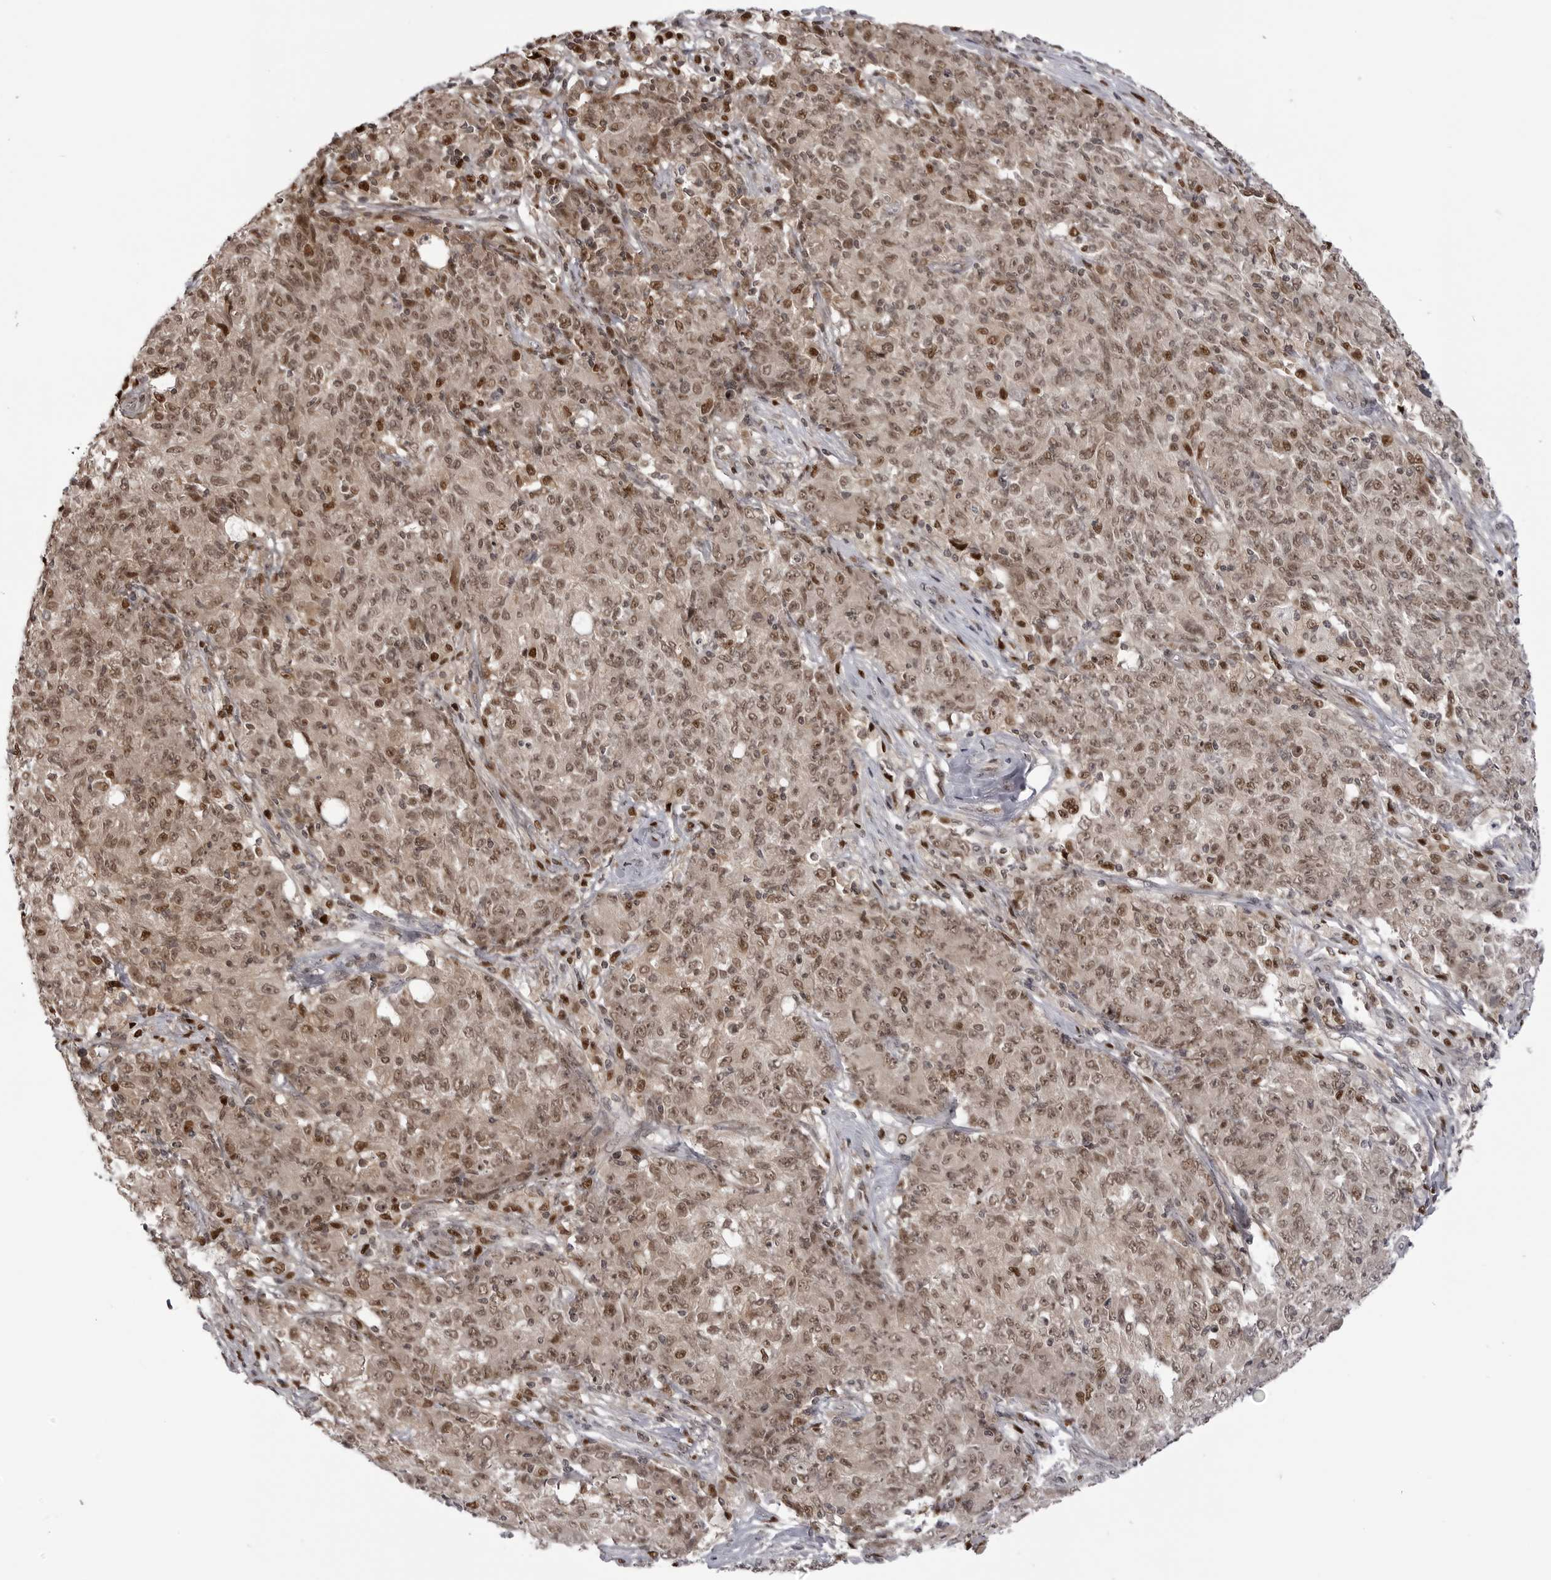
{"staining": {"intensity": "moderate", "quantity": ">75%", "location": "nuclear"}, "tissue": "ovarian cancer", "cell_type": "Tumor cells", "image_type": "cancer", "snomed": [{"axis": "morphology", "description": "Carcinoma, endometroid"}, {"axis": "topography", "description": "Ovary"}], "caption": "Ovarian endometroid carcinoma stained with IHC exhibits moderate nuclear positivity in approximately >75% of tumor cells. (DAB (3,3'-diaminobenzidine) = brown stain, brightfield microscopy at high magnification).", "gene": "PTK2B", "patient": {"sex": "female", "age": 42}}